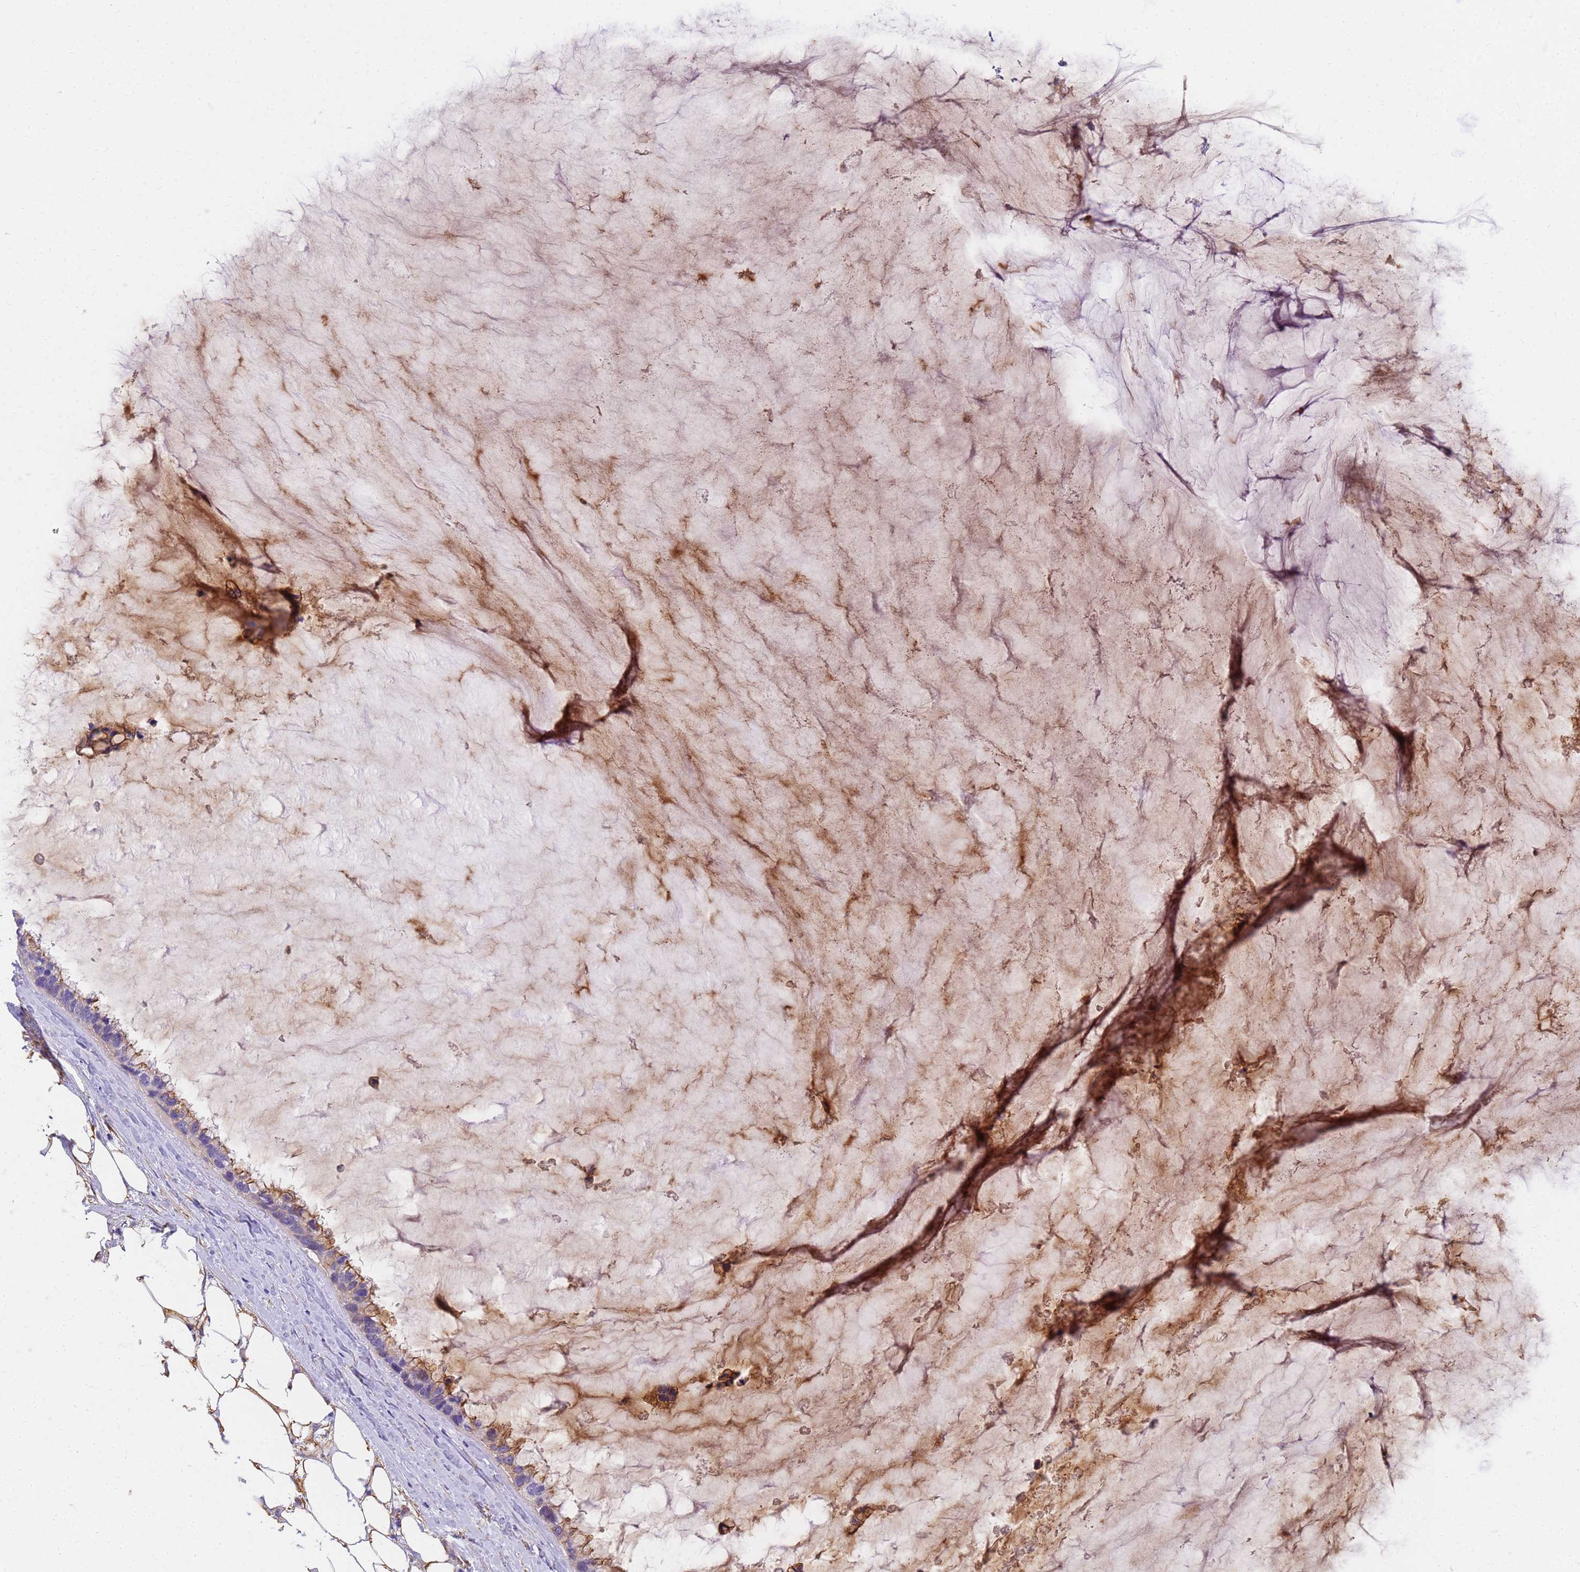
{"staining": {"intensity": "moderate", "quantity": "25%-75%", "location": "cytoplasmic/membranous"}, "tissue": "ovarian cancer", "cell_type": "Tumor cells", "image_type": "cancer", "snomed": [{"axis": "morphology", "description": "Cystadenocarcinoma, mucinous, NOS"}, {"axis": "topography", "description": "Ovary"}], "caption": "Immunohistochemical staining of human mucinous cystadenocarcinoma (ovarian) exhibits medium levels of moderate cytoplasmic/membranous expression in approximately 25%-75% of tumor cells.", "gene": "MVB12A", "patient": {"sex": "female", "age": 39}}